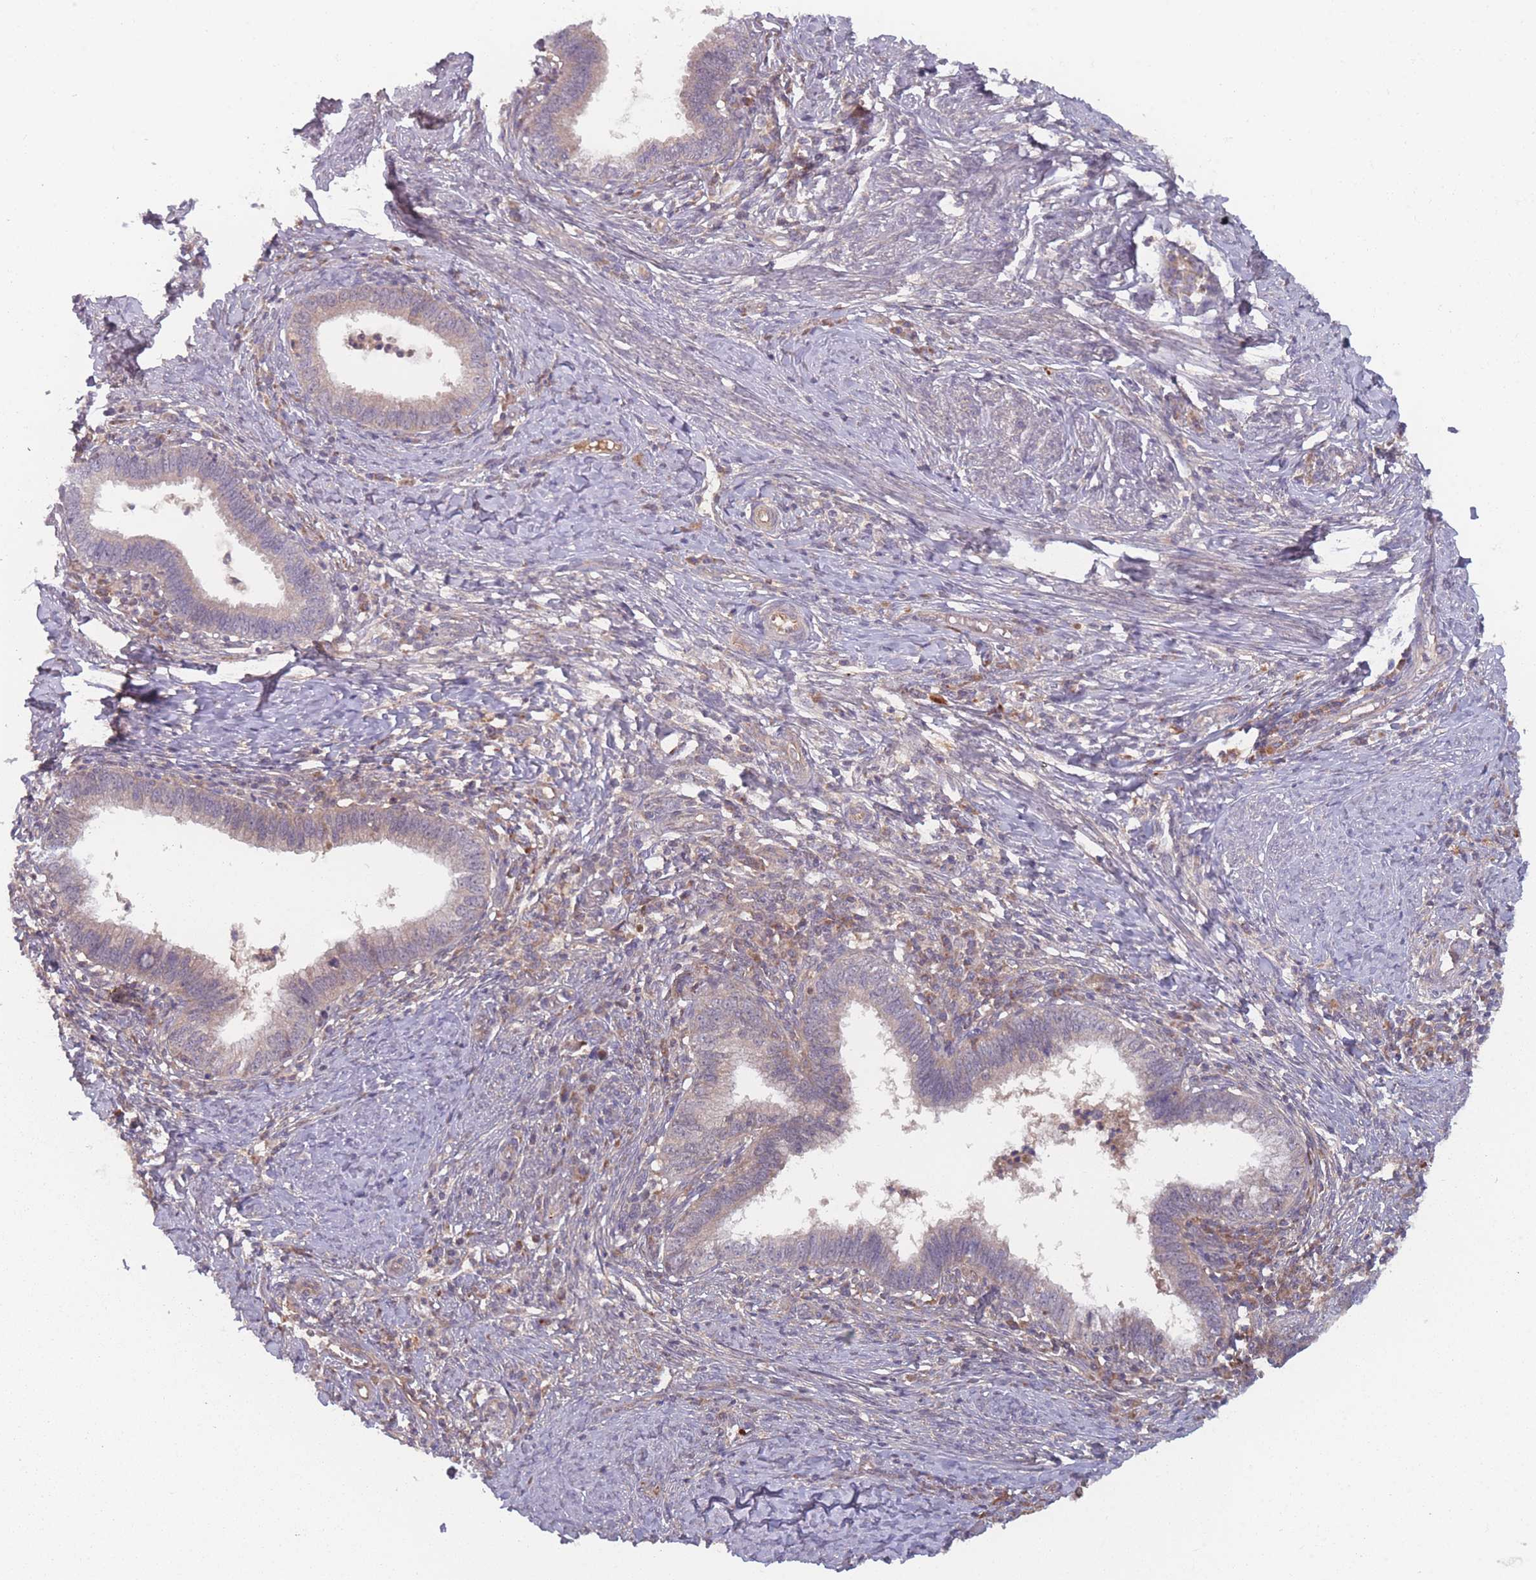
{"staining": {"intensity": "negative", "quantity": "none", "location": "none"}, "tissue": "cervical cancer", "cell_type": "Tumor cells", "image_type": "cancer", "snomed": [{"axis": "morphology", "description": "Adenocarcinoma, NOS"}, {"axis": "topography", "description": "Cervix"}], "caption": "The photomicrograph exhibits no significant staining in tumor cells of cervical adenocarcinoma.", "gene": "ATP5MG", "patient": {"sex": "female", "age": 36}}